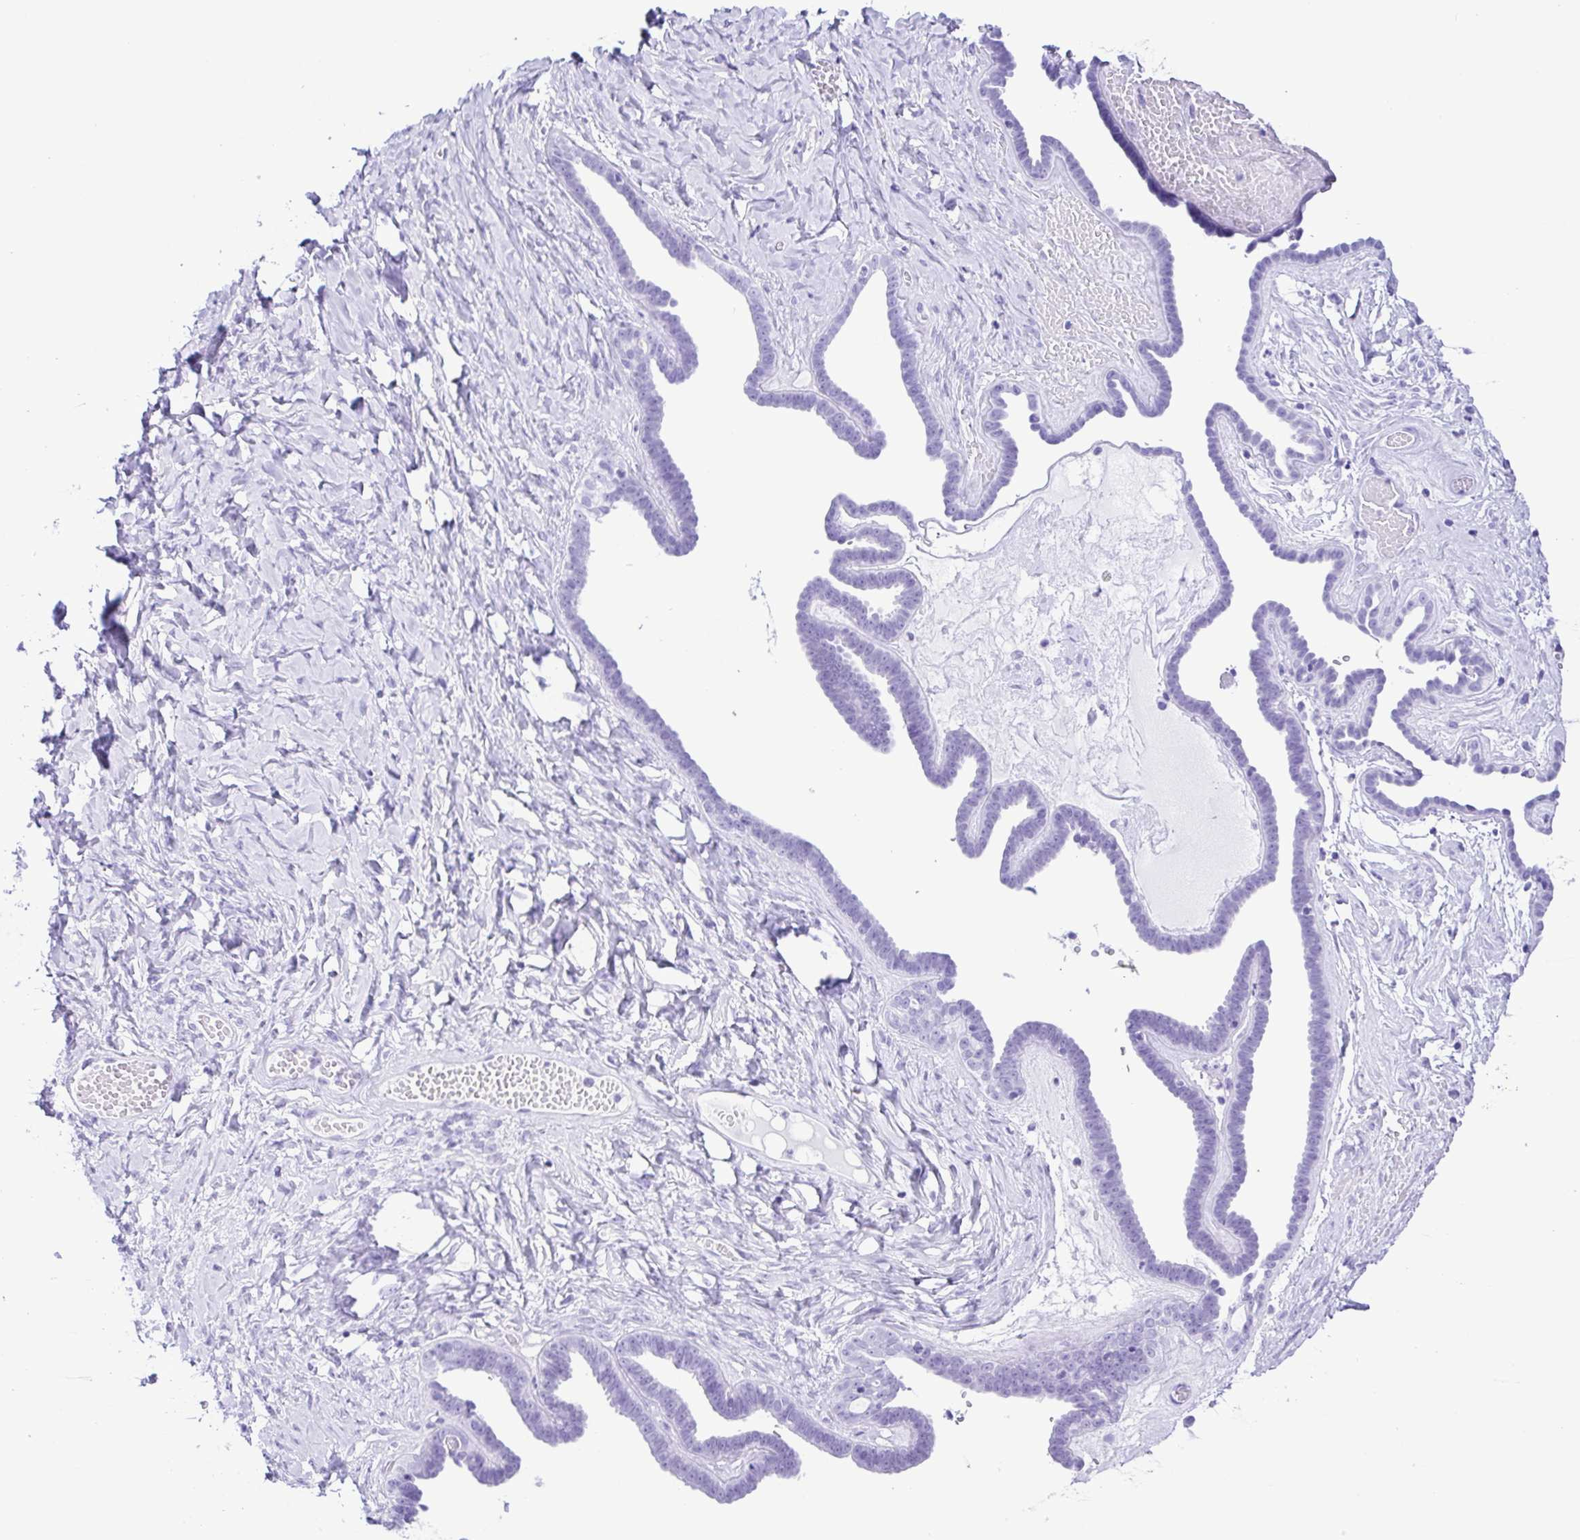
{"staining": {"intensity": "negative", "quantity": "none", "location": "none"}, "tissue": "ovarian cancer", "cell_type": "Tumor cells", "image_type": "cancer", "snomed": [{"axis": "morphology", "description": "Cystadenocarcinoma, serous, NOS"}, {"axis": "topography", "description": "Ovary"}], "caption": "DAB immunohistochemical staining of human ovarian serous cystadenocarcinoma exhibits no significant positivity in tumor cells. (Immunohistochemistry (ihc), brightfield microscopy, high magnification).", "gene": "ERP27", "patient": {"sex": "female", "age": 71}}